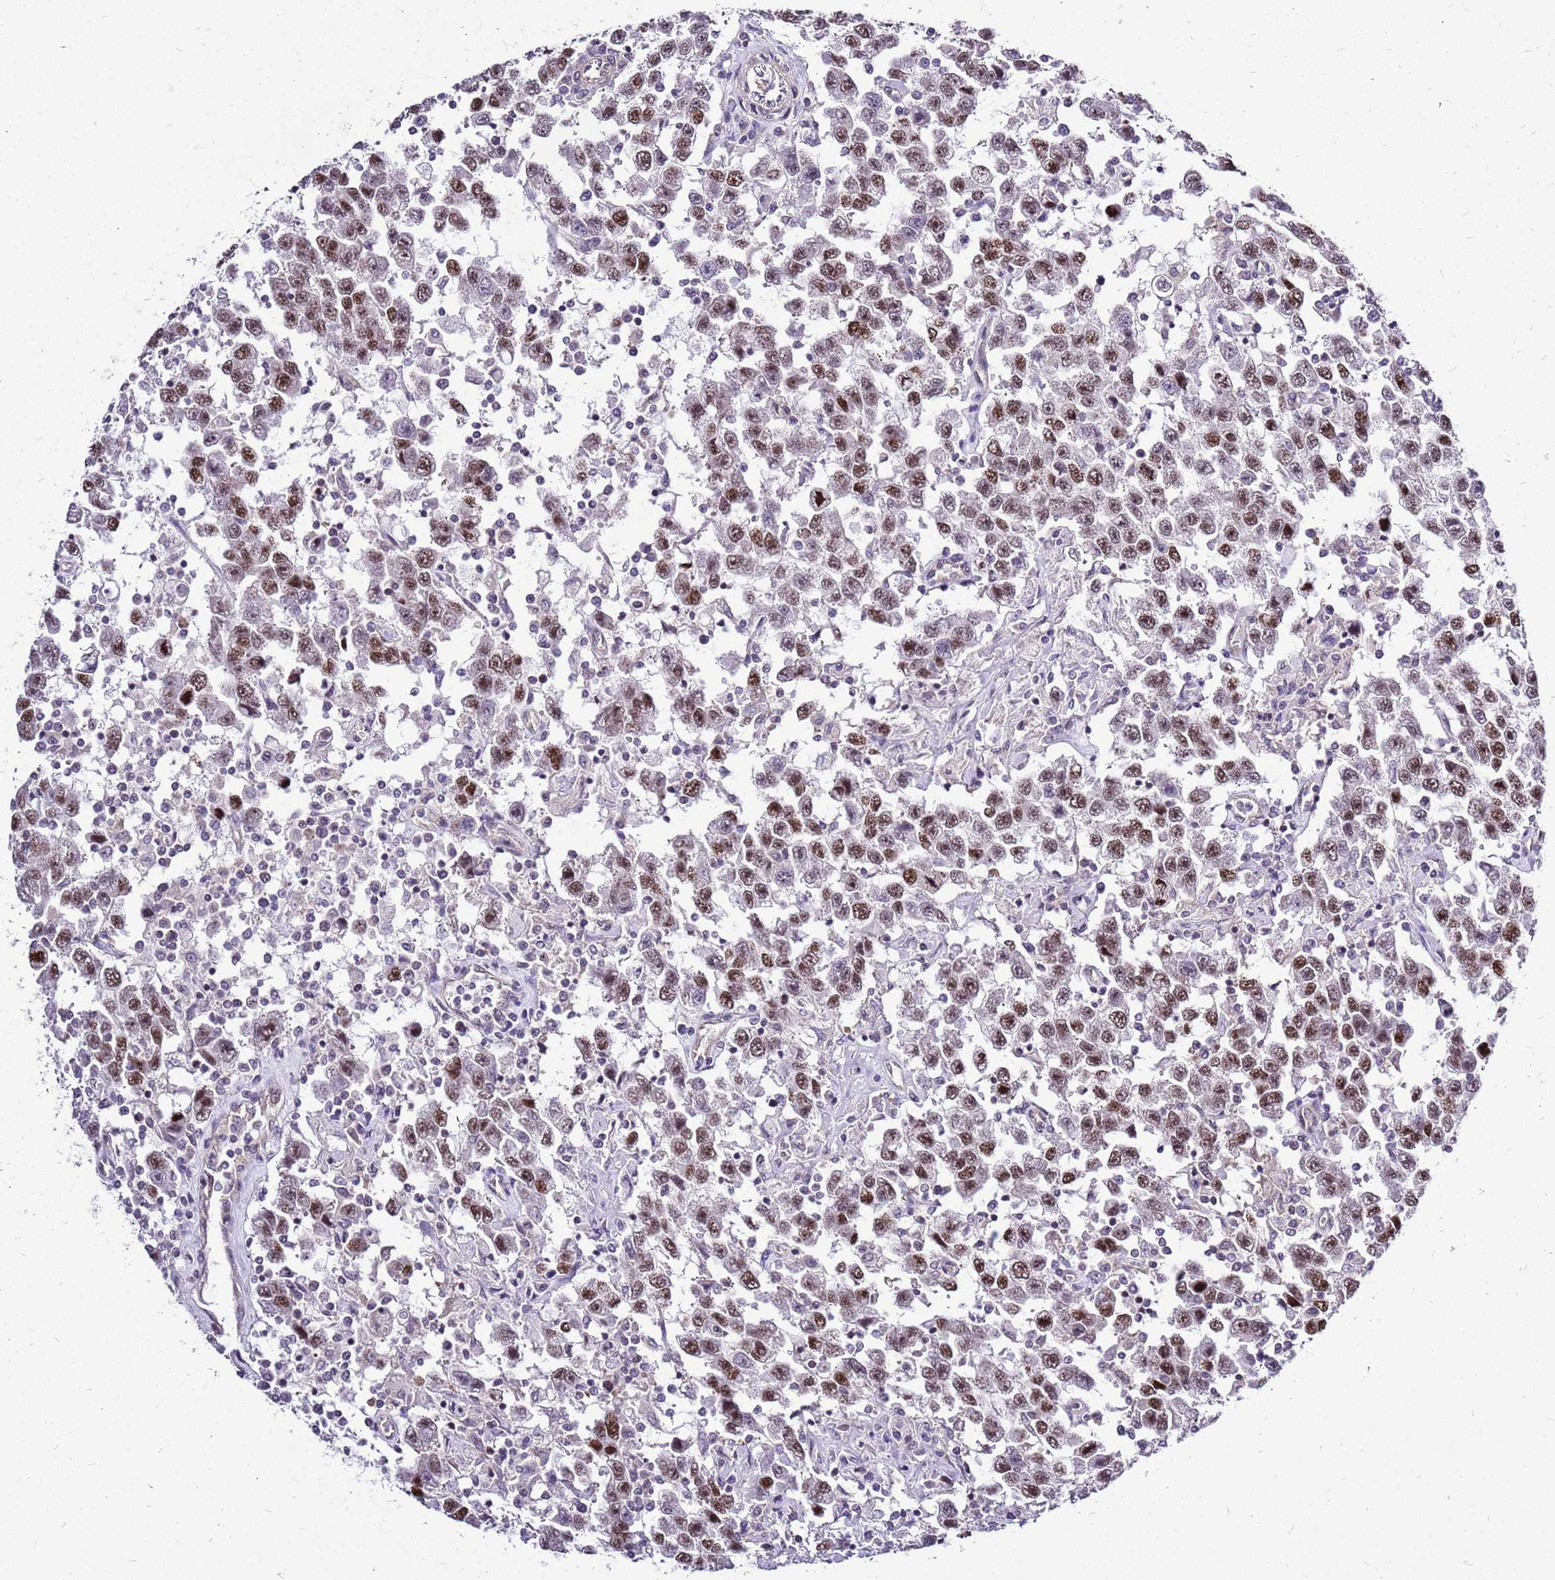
{"staining": {"intensity": "moderate", "quantity": ">75%", "location": "nuclear"}, "tissue": "testis cancer", "cell_type": "Tumor cells", "image_type": "cancer", "snomed": [{"axis": "morphology", "description": "Seminoma, NOS"}, {"axis": "topography", "description": "Testis"}], "caption": "DAB immunohistochemical staining of human seminoma (testis) reveals moderate nuclear protein expression in about >75% of tumor cells.", "gene": "CCDC166", "patient": {"sex": "male", "age": 41}}